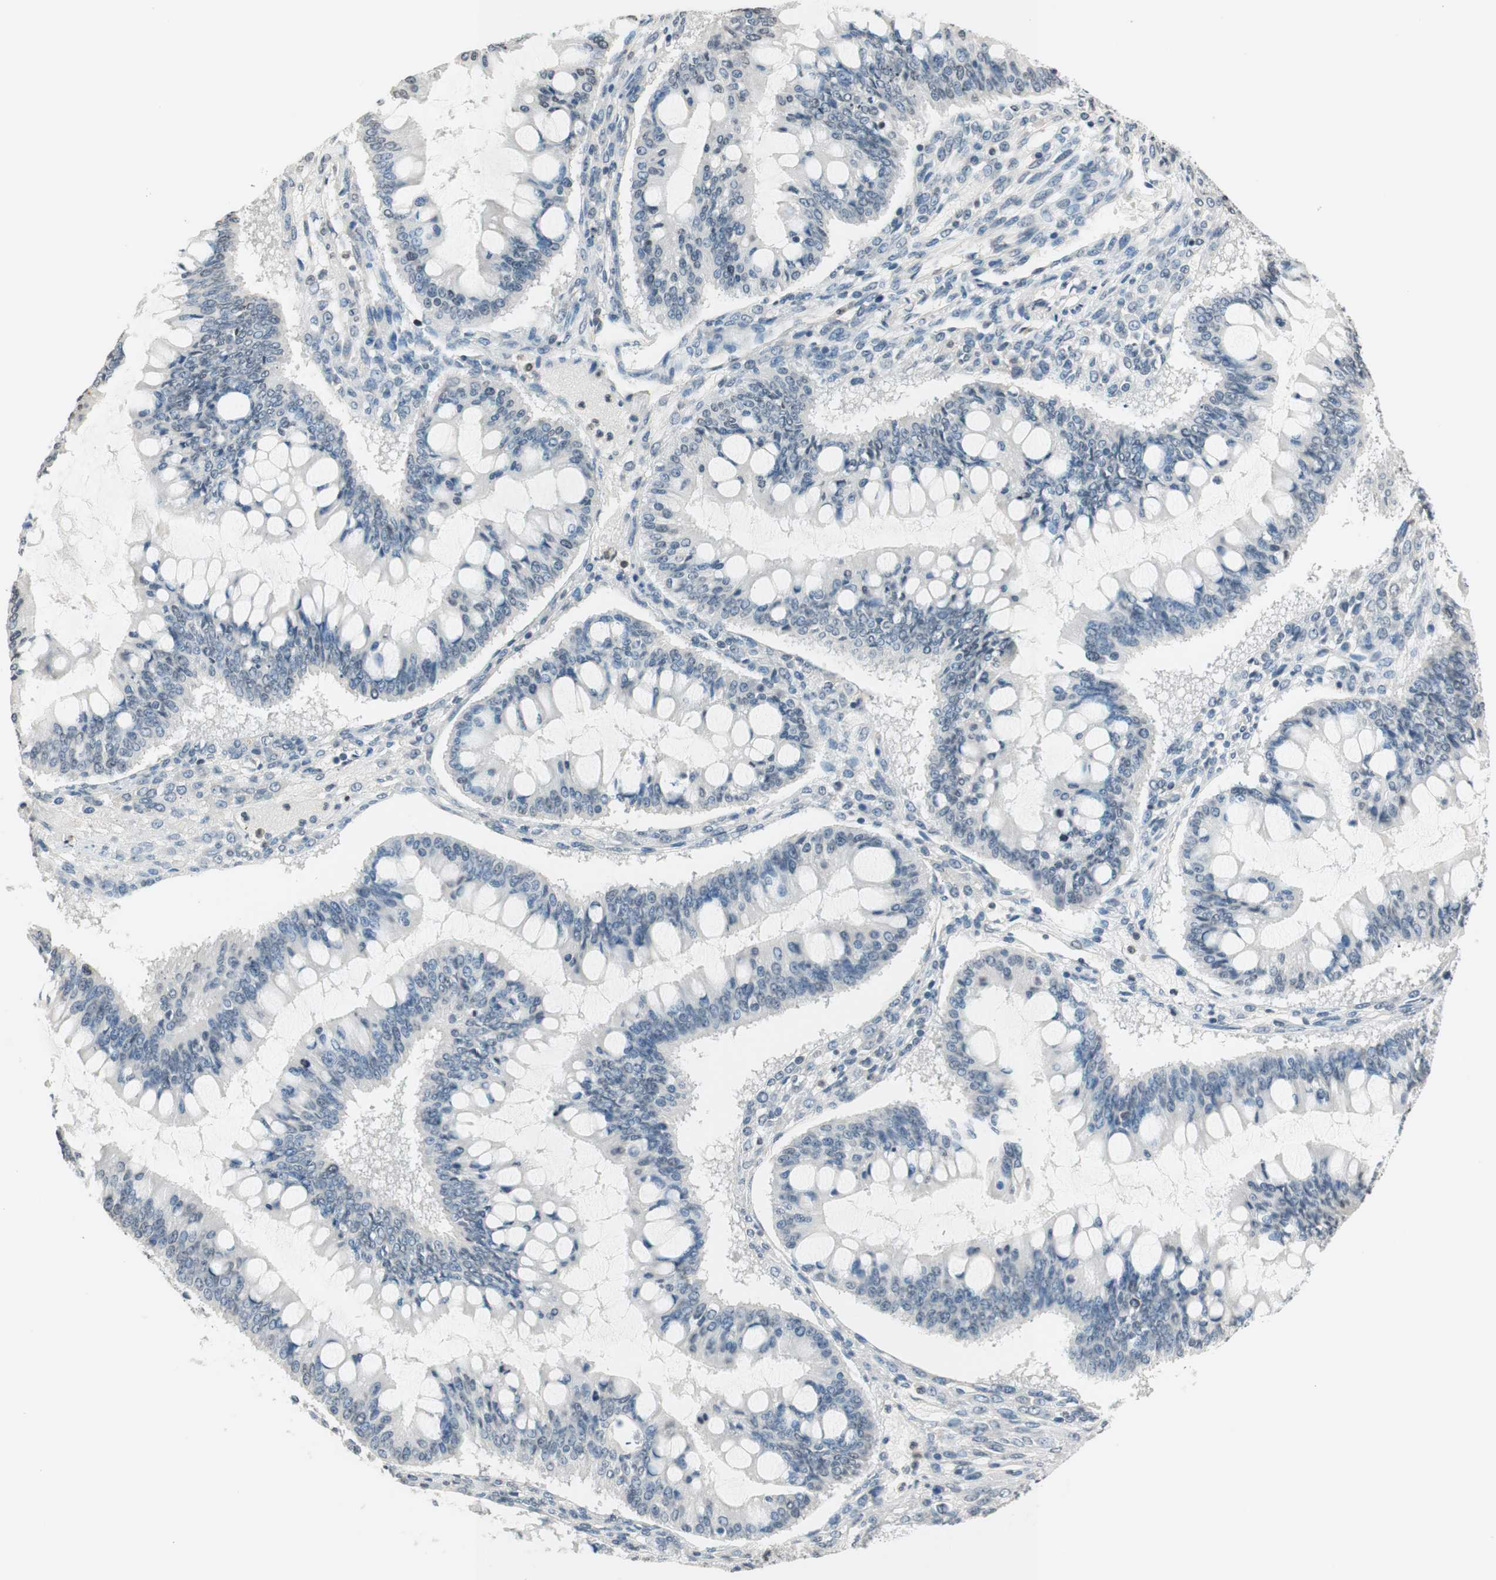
{"staining": {"intensity": "negative", "quantity": "none", "location": "none"}, "tissue": "ovarian cancer", "cell_type": "Tumor cells", "image_type": "cancer", "snomed": [{"axis": "morphology", "description": "Cystadenocarcinoma, mucinous, NOS"}, {"axis": "topography", "description": "Ovary"}], "caption": "Tumor cells show no significant protein expression in ovarian cancer.", "gene": "WIPF1", "patient": {"sex": "female", "age": 73}}